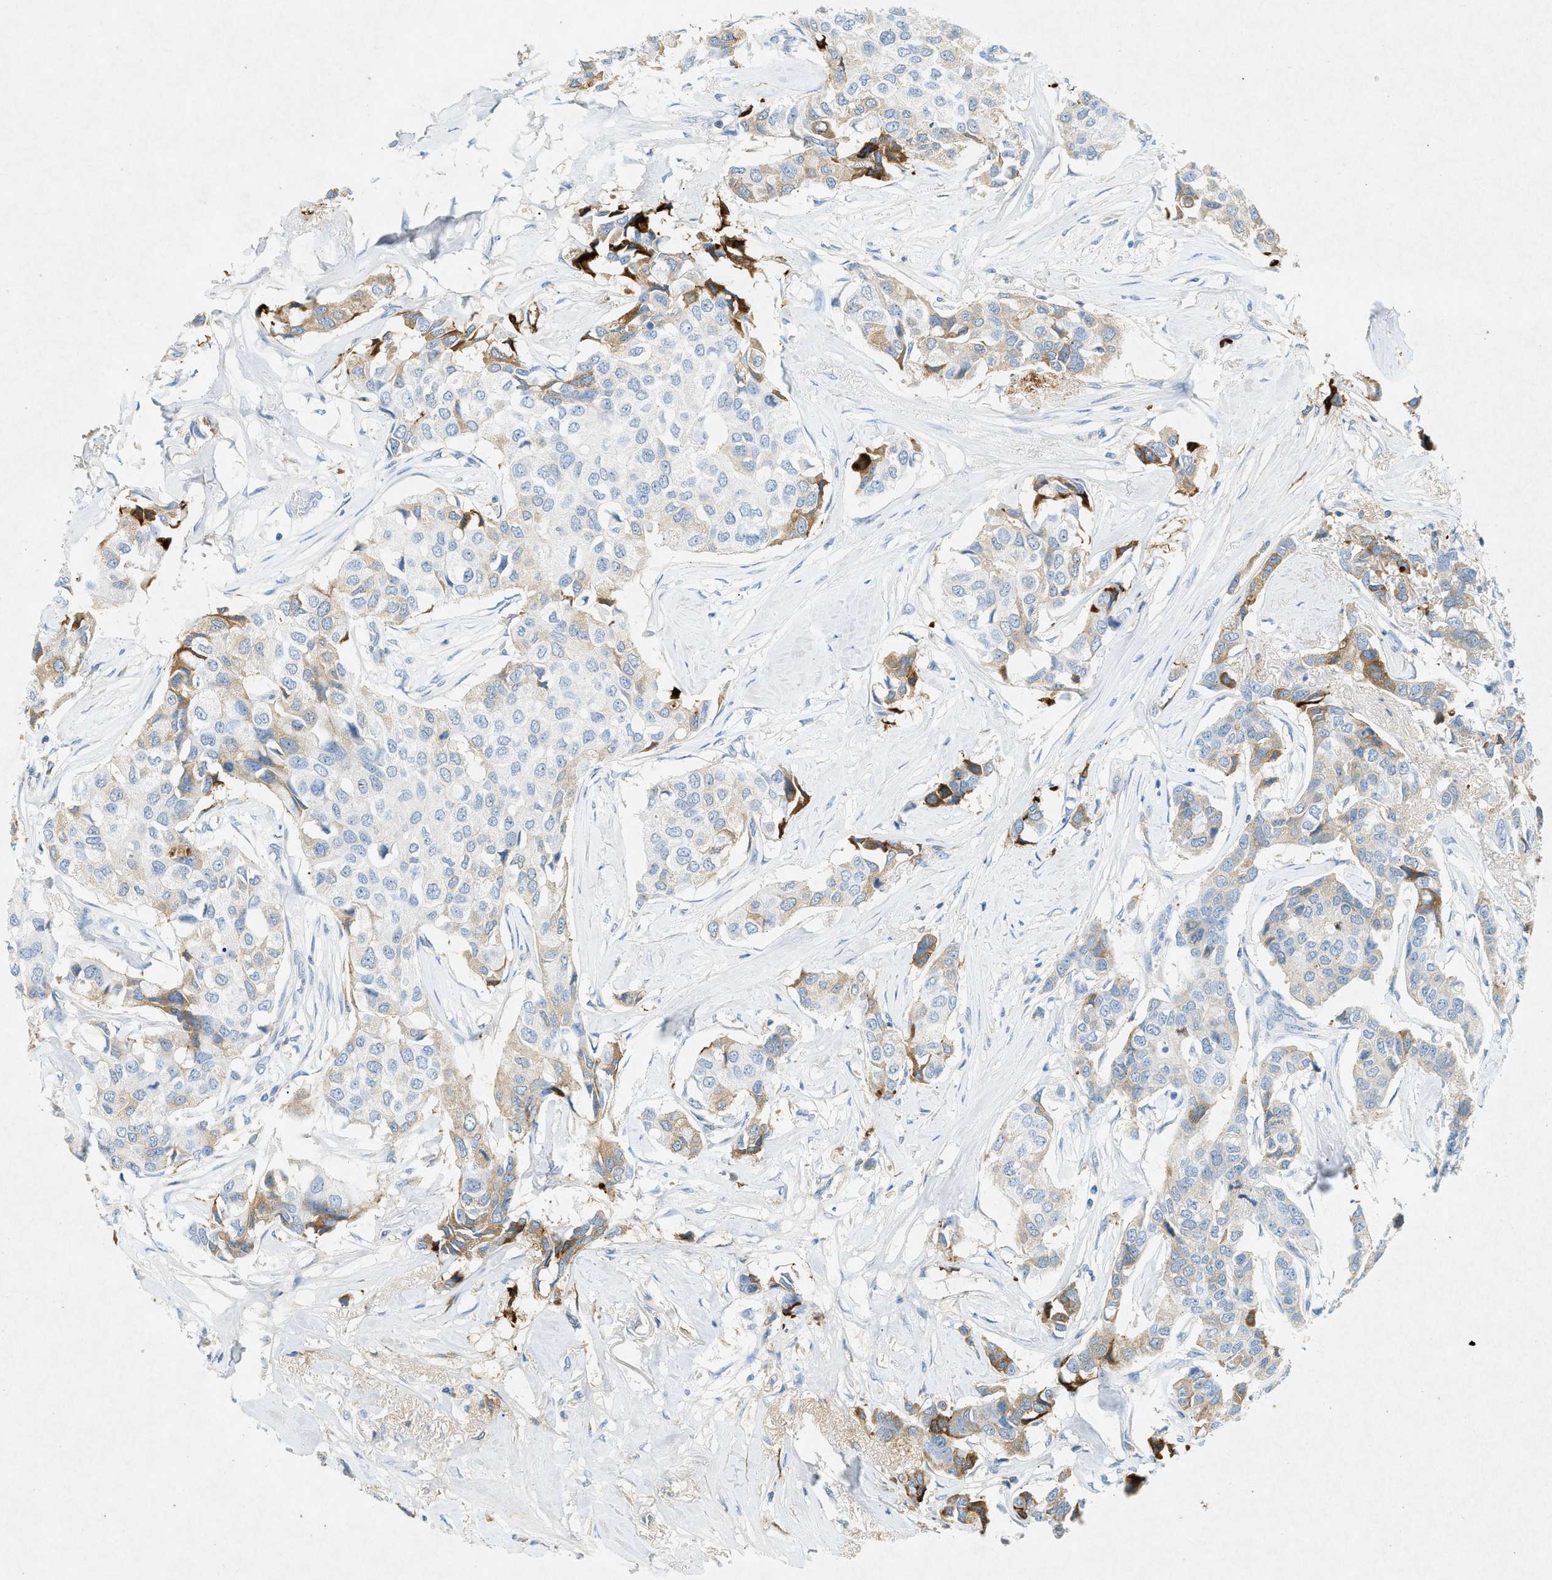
{"staining": {"intensity": "moderate", "quantity": "25%-75%", "location": "cytoplasmic/membranous"}, "tissue": "breast cancer", "cell_type": "Tumor cells", "image_type": "cancer", "snomed": [{"axis": "morphology", "description": "Duct carcinoma"}, {"axis": "topography", "description": "Breast"}], "caption": "High-magnification brightfield microscopy of breast cancer stained with DAB (3,3'-diaminobenzidine) (brown) and counterstained with hematoxylin (blue). tumor cells exhibit moderate cytoplasmic/membranous staining is seen in approximately25%-75% of cells.", "gene": "F2", "patient": {"sex": "female", "age": 80}}